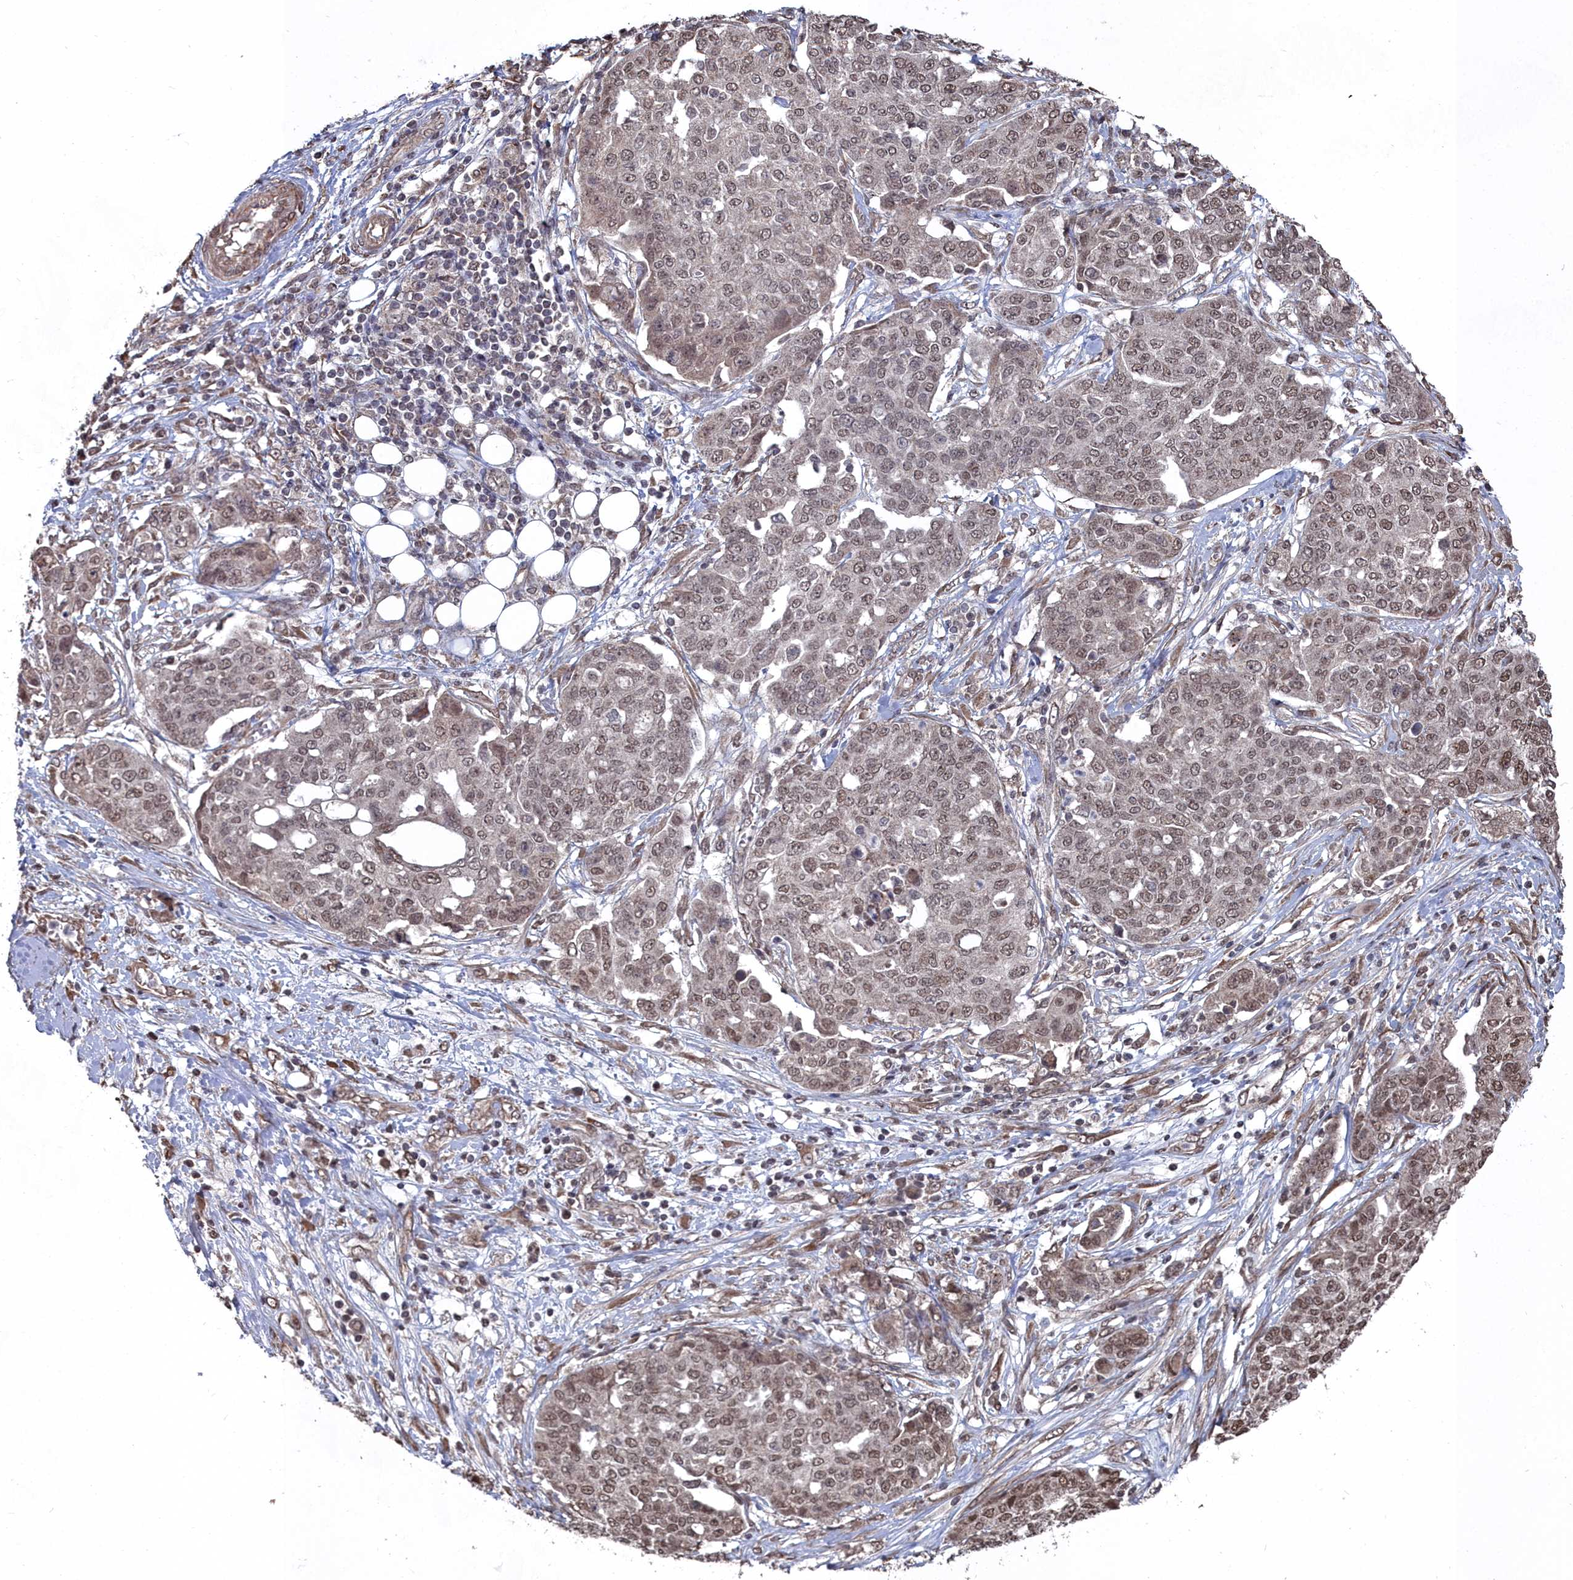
{"staining": {"intensity": "moderate", "quantity": ">75%", "location": "nuclear"}, "tissue": "ovarian cancer", "cell_type": "Tumor cells", "image_type": "cancer", "snomed": [{"axis": "morphology", "description": "Cystadenocarcinoma, serous, NOS"}, {"axis": "topography", "description": "Soft tissue"}, {"axis": "topography", "description": "Ovary"}], "caption": "Protein staining reveals moderate nuclear expression in approximately >75% of tumor cells in ovarian cancer.", "gene": "CCNP", "patient": {"sex": "female", "age": 57}}